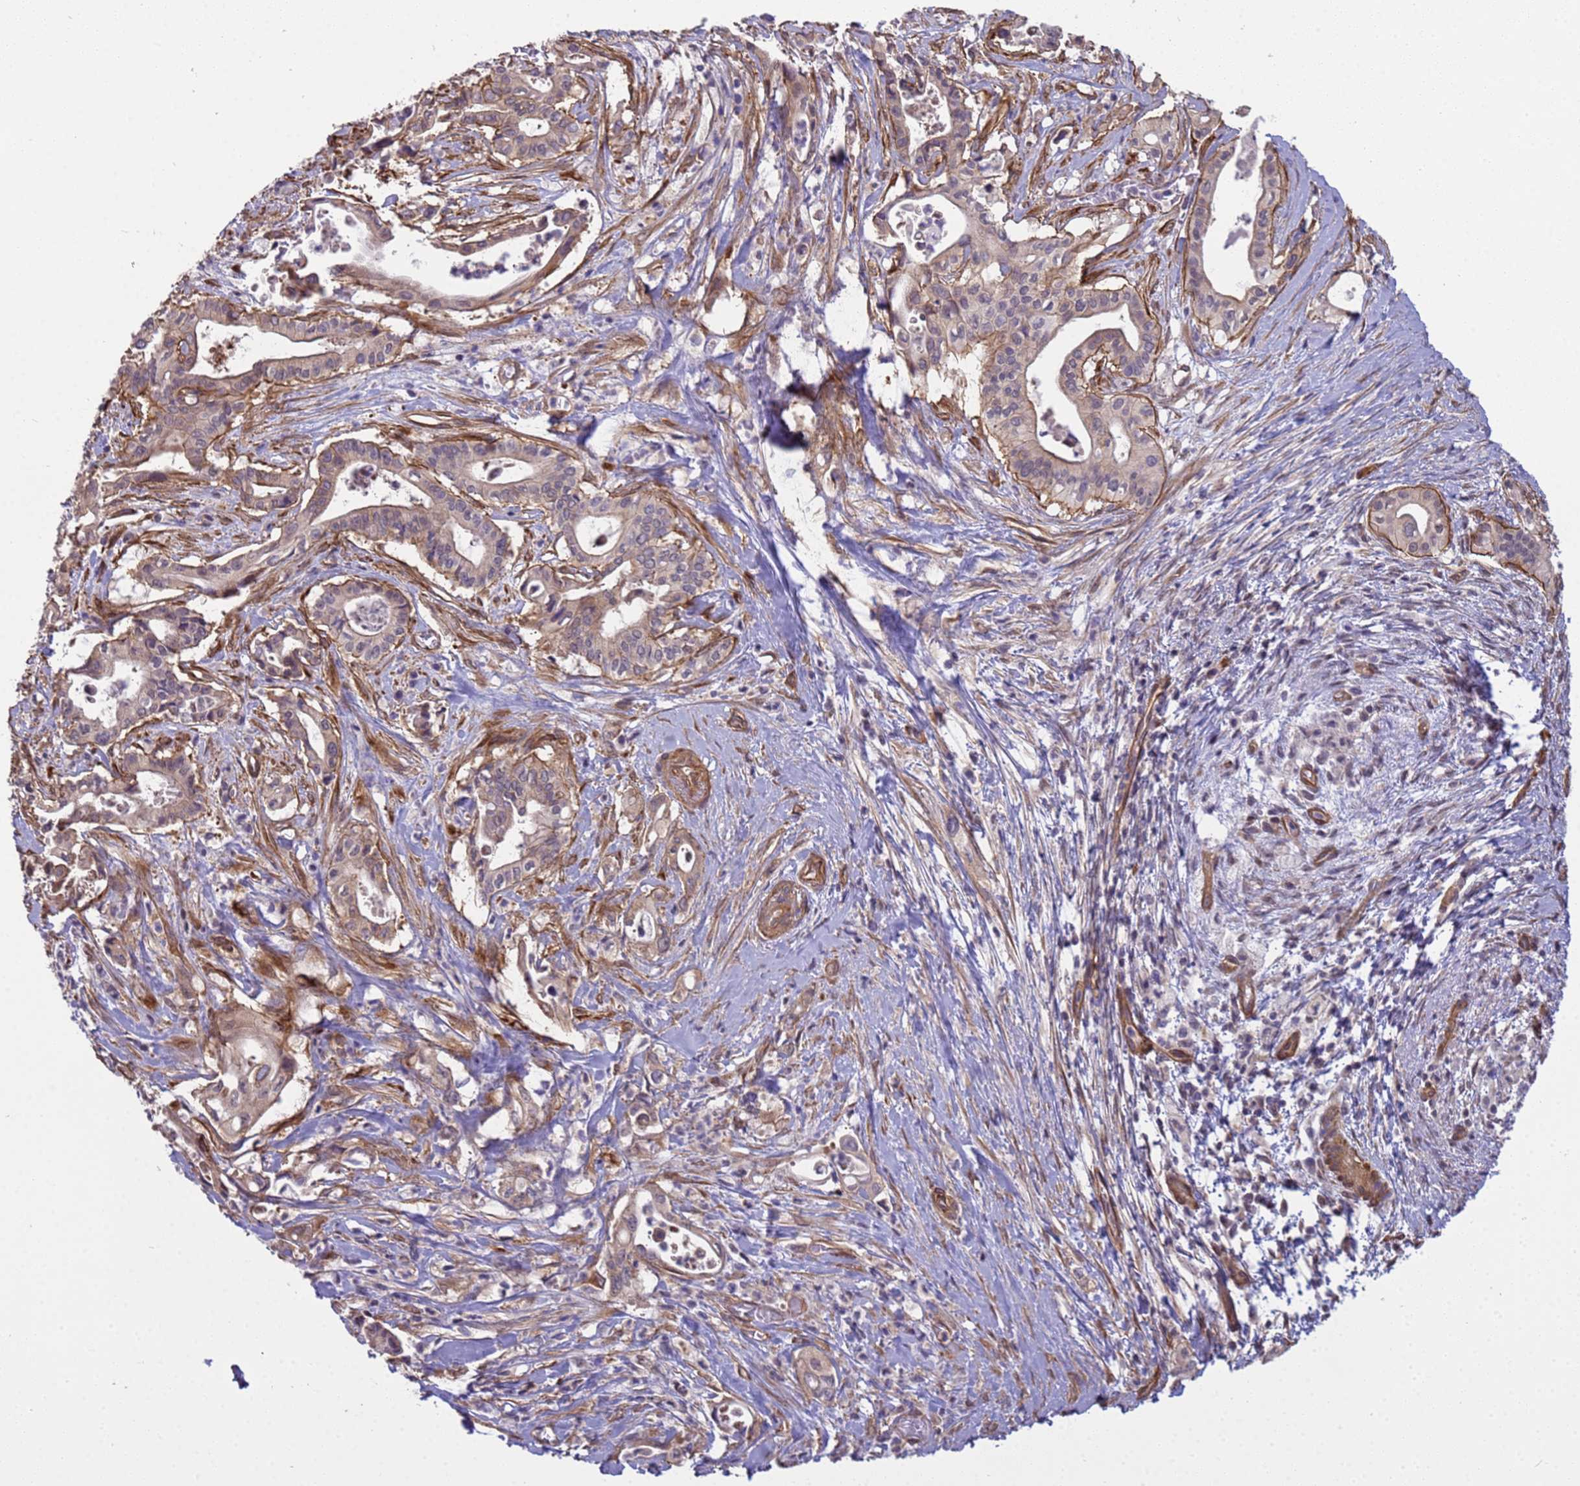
{"staining": {"intensity": "weak", "quantity": "25%-75%", "location": "cytoplasmic/membranous"}, "tissue": "pancreatic cancer", "cell_type": "Tumor cells", "image_type": "cancer", "snomed": [{"axis": "morphology", "description": "Adenocarcinoma, NOS"}, {"axis": "topography", "description": "Pancreas"}], "caption": "About 25%-75% of tumor cells in adenocarcinoma (pancreatic) reveal weak cytoplasmic/membranous protein staining as visualized by brown immunohistochemical staining.", "gene": "ITGB4", "patient": {"sex": "female", "age": 77}}